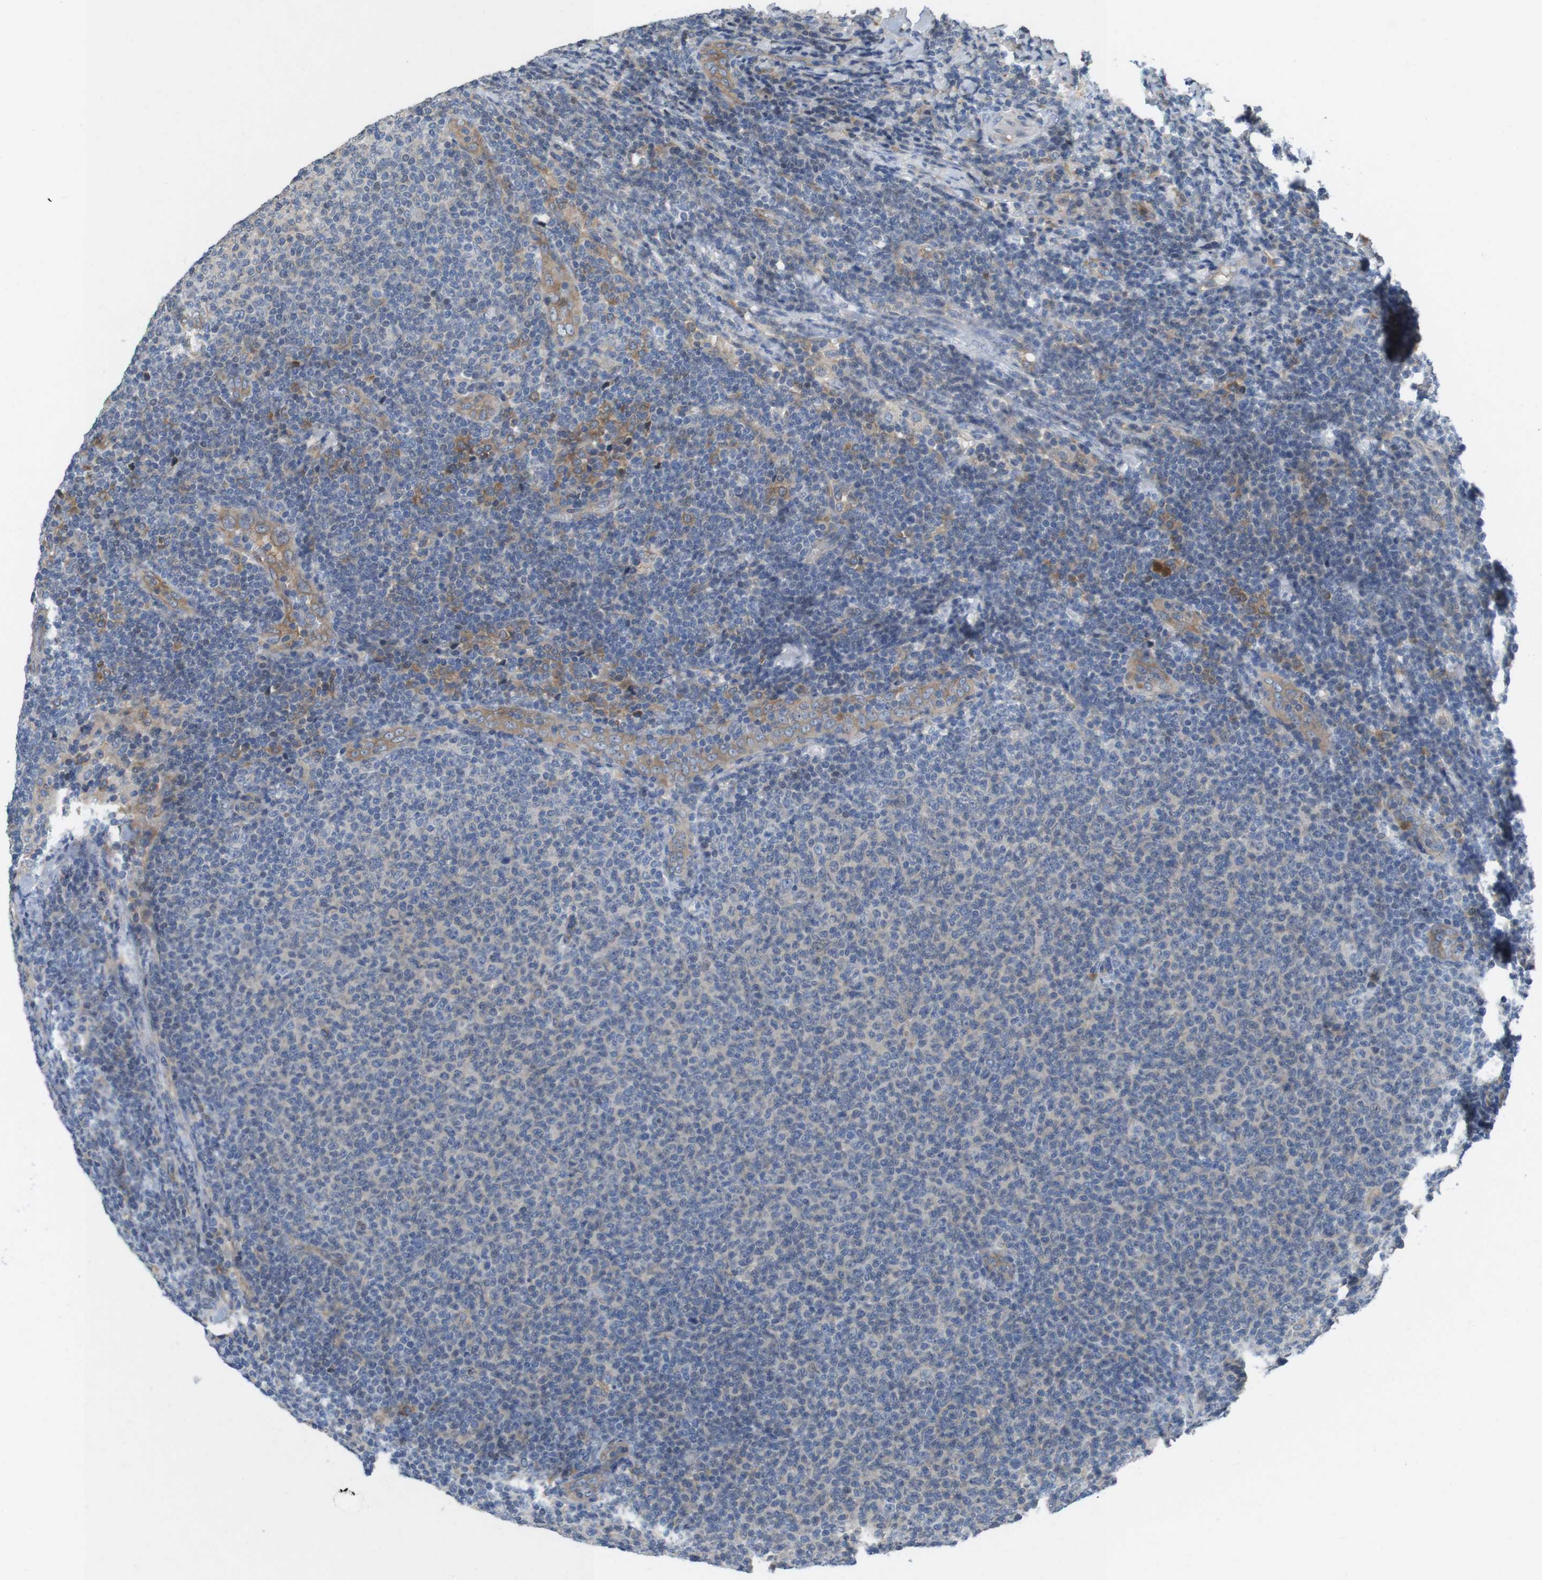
{"staining": {"intensity": "negative", "quantity": "none", "location": "none"}, "tissue": "lymphoma", "cell_type": "Tumor cells", "image_type": "cancer", "snomed": [{"axis": "morphology", "description": "Malignant lymphoma, non-Hodgkin's type, Low grade"}, {"axis": "topography", "description": "Lymph node"}], "caption": "A photomicrograph of human lymphoma is negative for staining in tumor cells. (DAB immunohistochemistry visualized using brightfield microscopy, high magnification).", "gene": "PCDH10", "patient": {"sex": "male", "age": 66}}